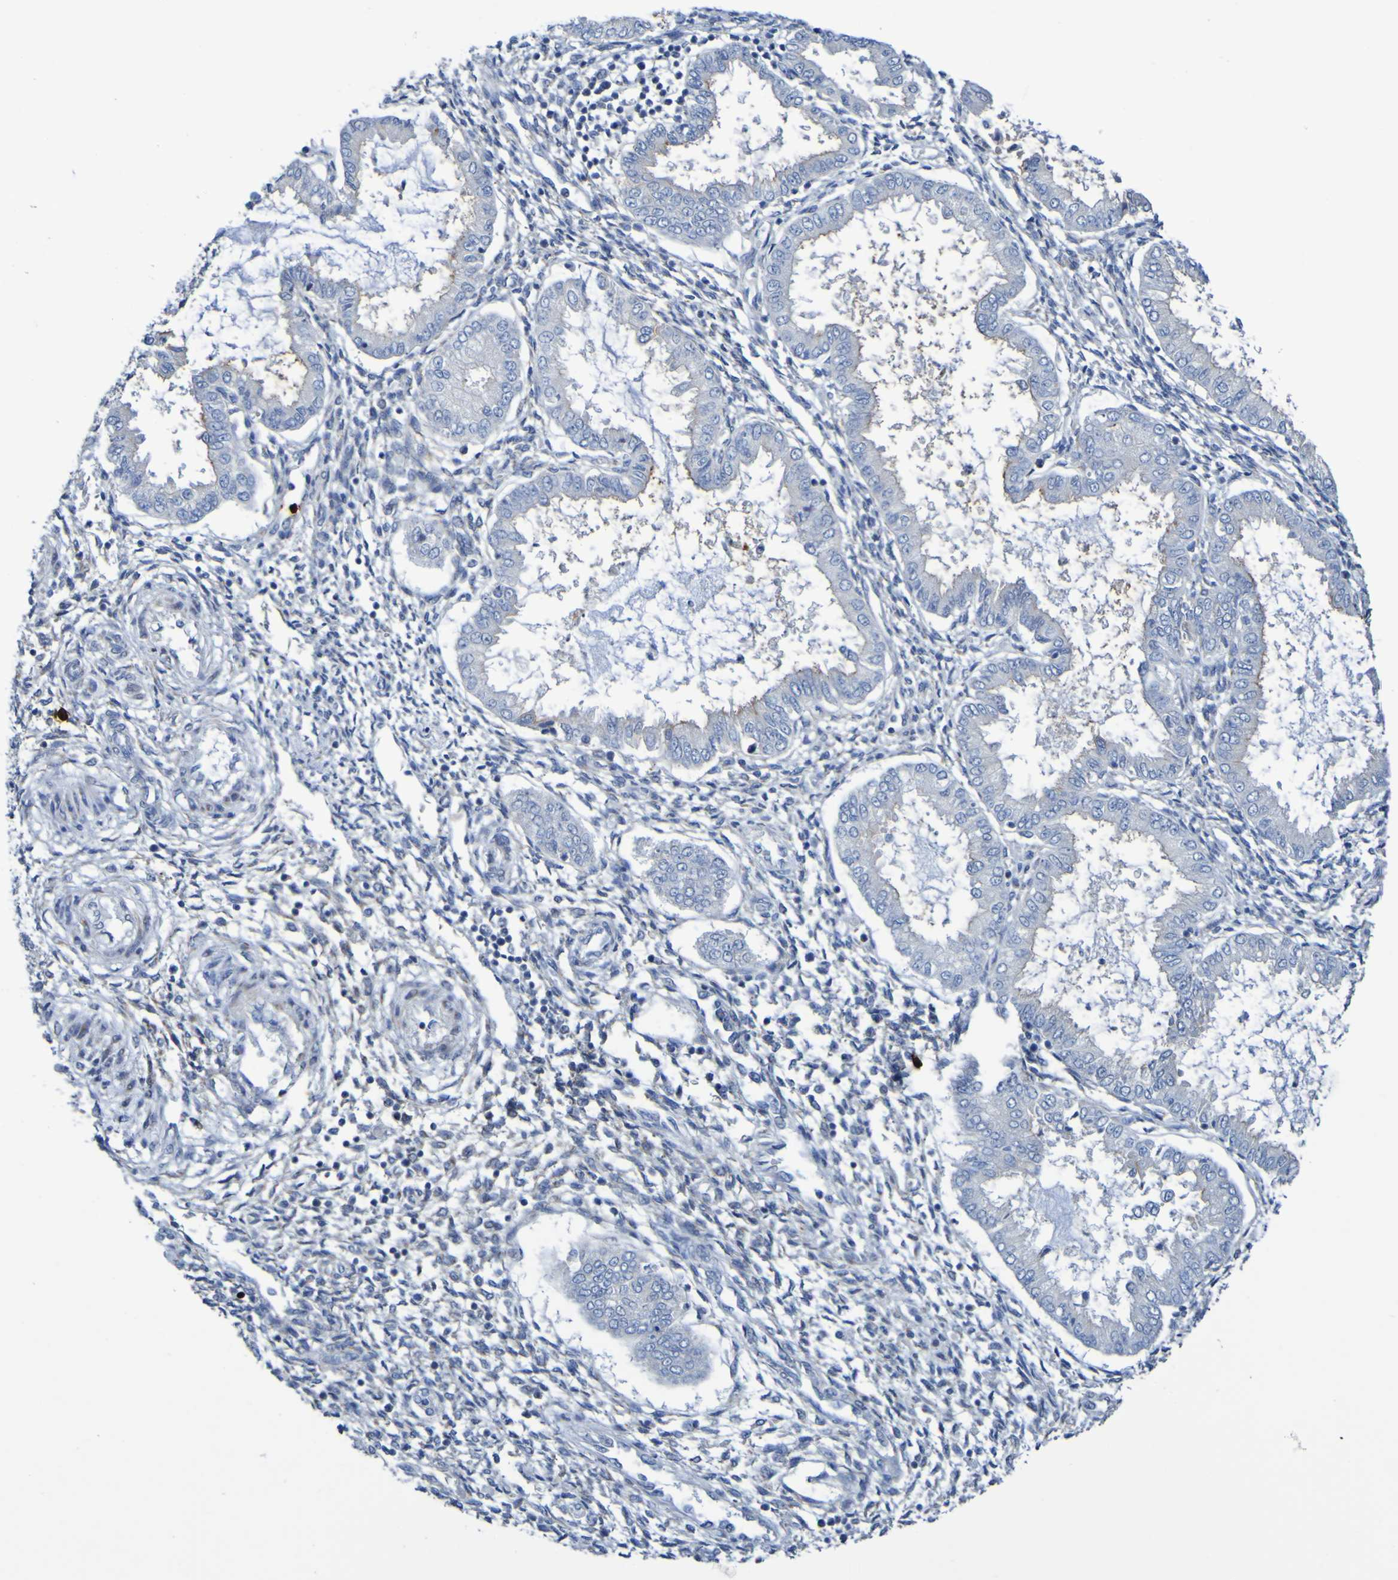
{"staining": {"intensity": "negative", "quantity": "none", "location": "none"}, "tissue": "endometrium", "cell_type": "Cells in endometrial stroma", "image_type": "normal", "snomed": [{"axis": "morphology", "description": "Normal tissue, NOS"}, {"axis": "topography", "description": "Endometrium"}], "caption": "Immunohistochemistry (IHC) micrograph of normal endometrium stained for a protein (brown), which demonstrates no expression in cells in endometrial stroma.", "gene": "C11orf24", "patient": {"sex": "female", "age": 33}}